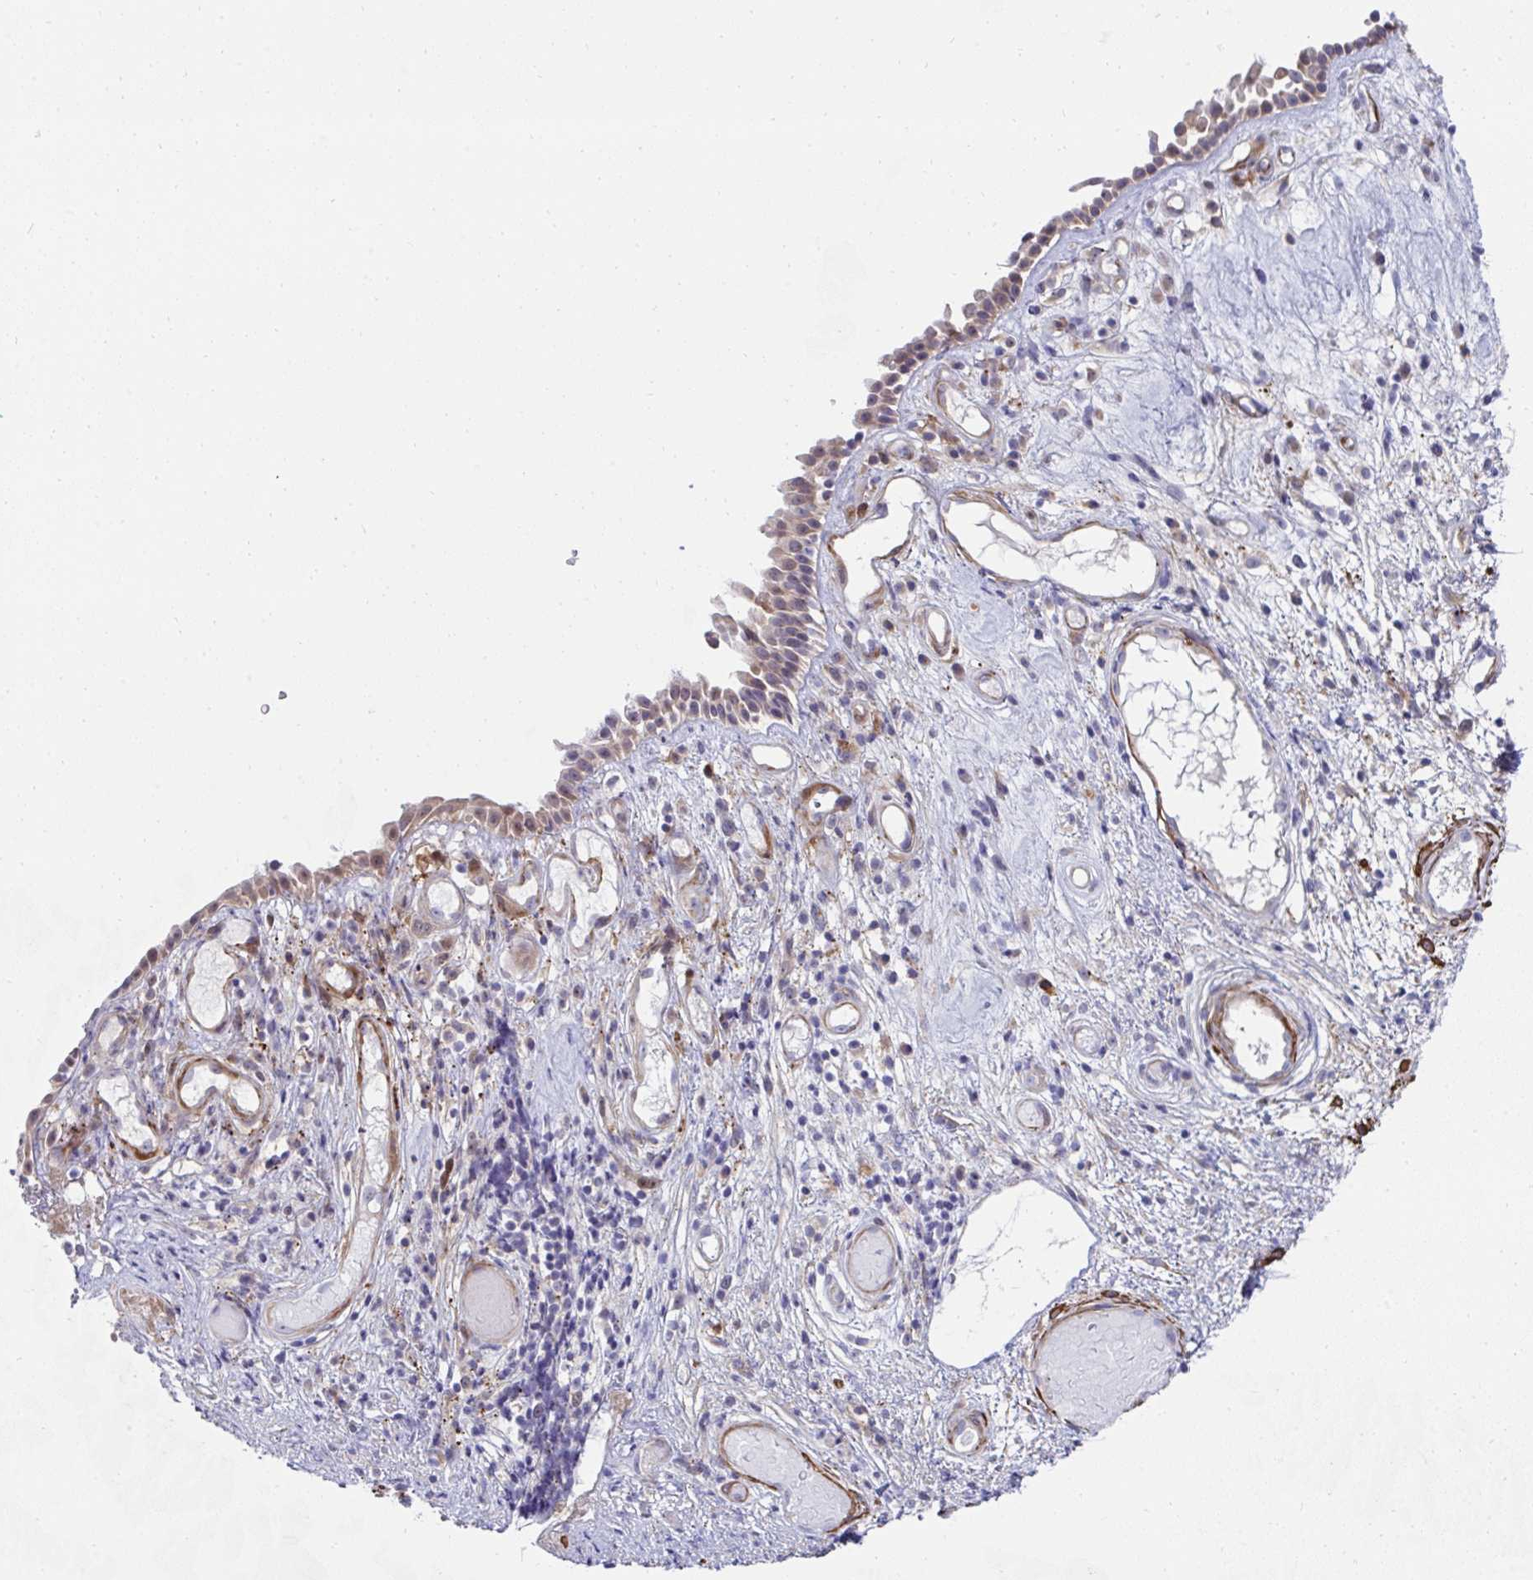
{"staining": {"intensity": "weak", "quantity": ">75%", "location": "cytoplasmic/membranous"}, "tissue": "nasopharynx", "cell_type": "Respiratory epithelial cells", "image_type": "normal", "snomed": [{"axis": "morphology", "description": "Normal tissue, NOS"}, {"axis": "morphology", "description": "Inflammation, NOS"}, {"axis": "topography", "description": "Nasopharynx"}], "caption": "DAB immunohistochemical staining of unremarkable human nasopharynx demonstrates weak cytoplasmic/membranous protein positivity in about >75% of respiratory epithelial cells. (Brightfield microscopy of DAB IHC at high magnification).", "gene": "FBXL13", "patient": {"sex": "male", "age": 54}}